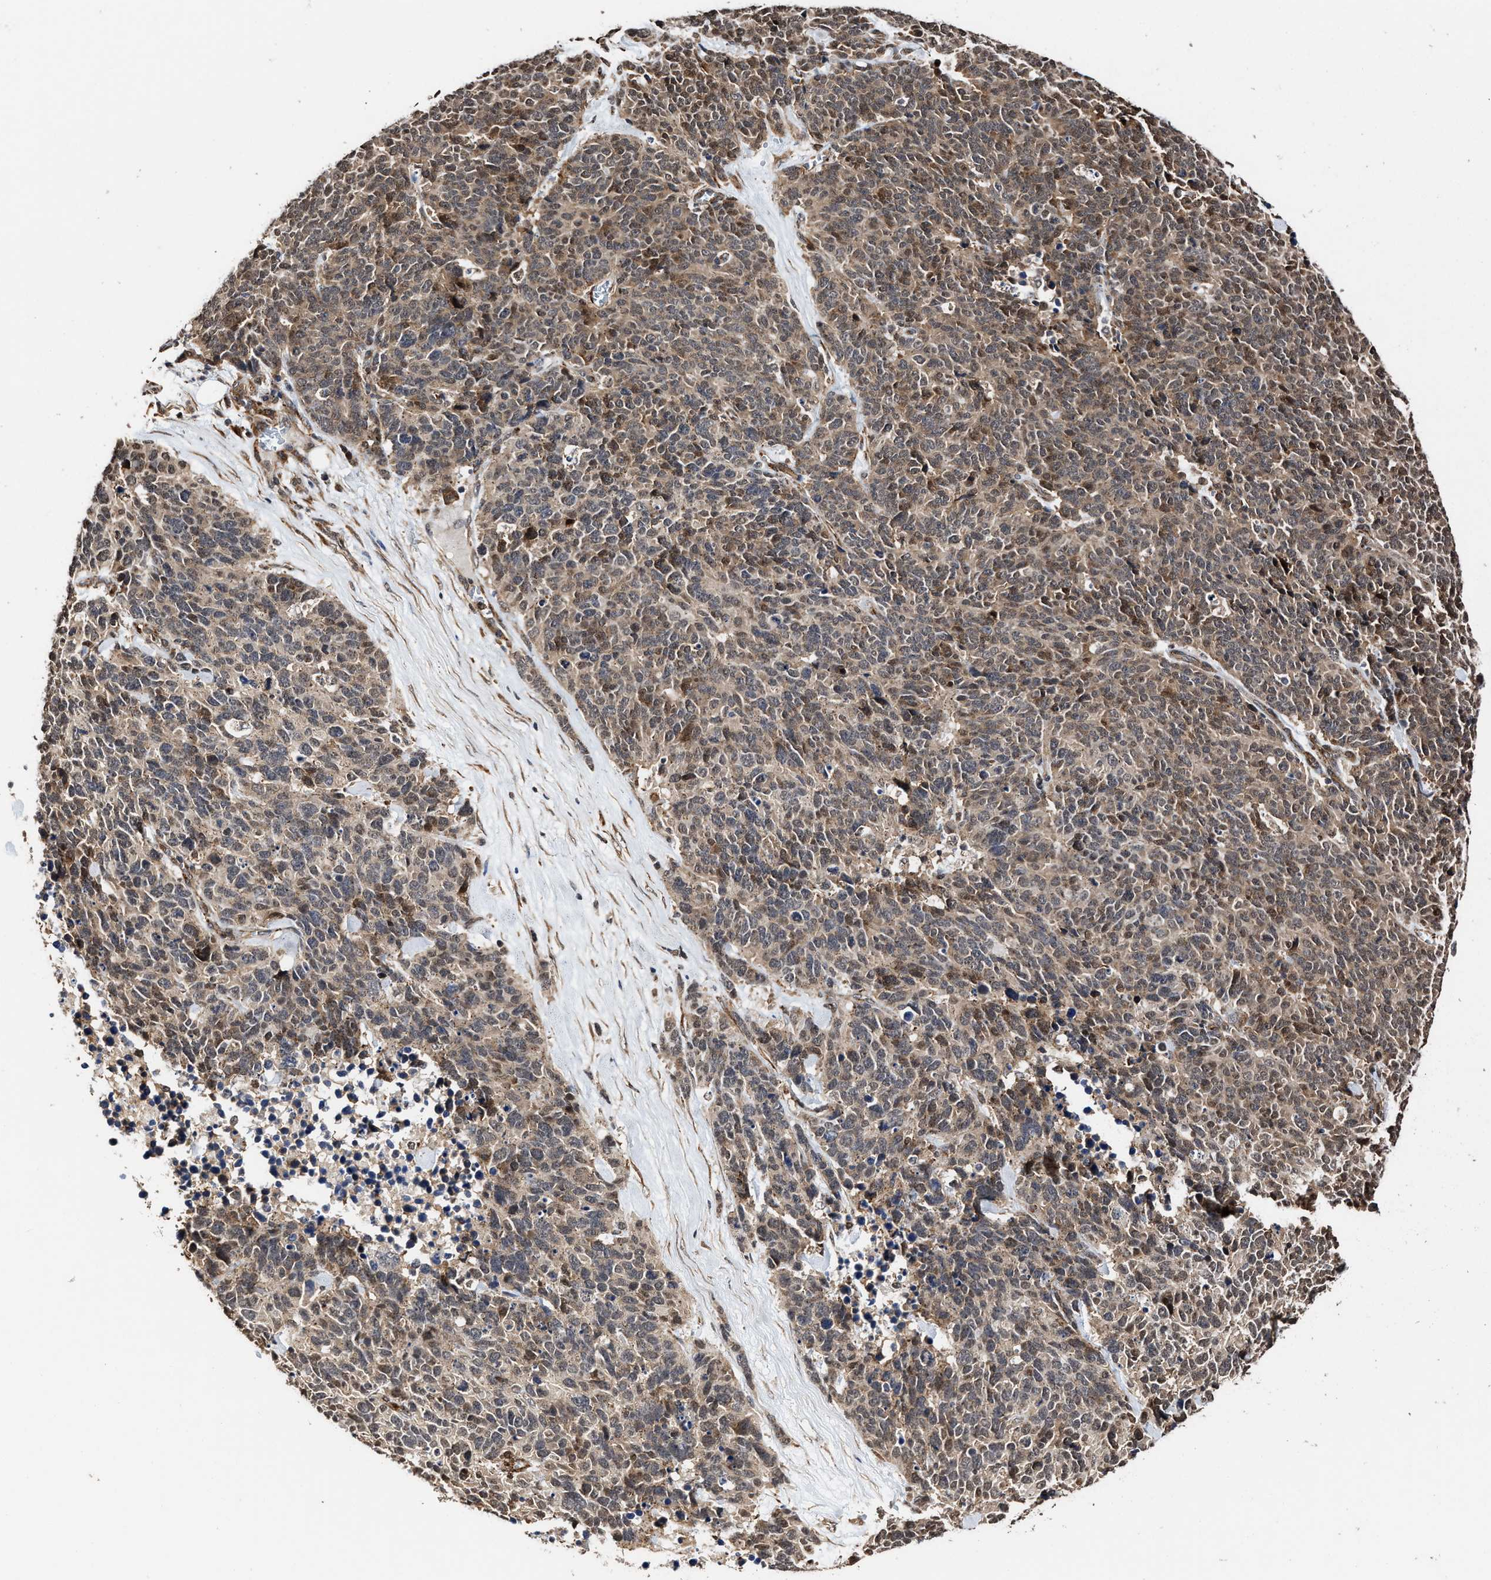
{"staining": {"intensity": "moderate", "quantity": "25%-75%", "location": "cytoplasmic/membranous,nuclear"}, "tissue": "lung cancer", "cell_type": "Tumor cells", "image_type": "cancer", "snomed": [{"axis": "morphology", "description": "Neoplasm, malignant, NOS"}, {"axis": "topography", "description": "Lung"}], "caption": "A brown stain shows moderate cytoplasmic/membranous and nuclear expression of a protein in human lung neoplasm (malignant) tumor cells.", "gene": "SEPTIN2", "patient": {"sex": "female", "age": 58}}